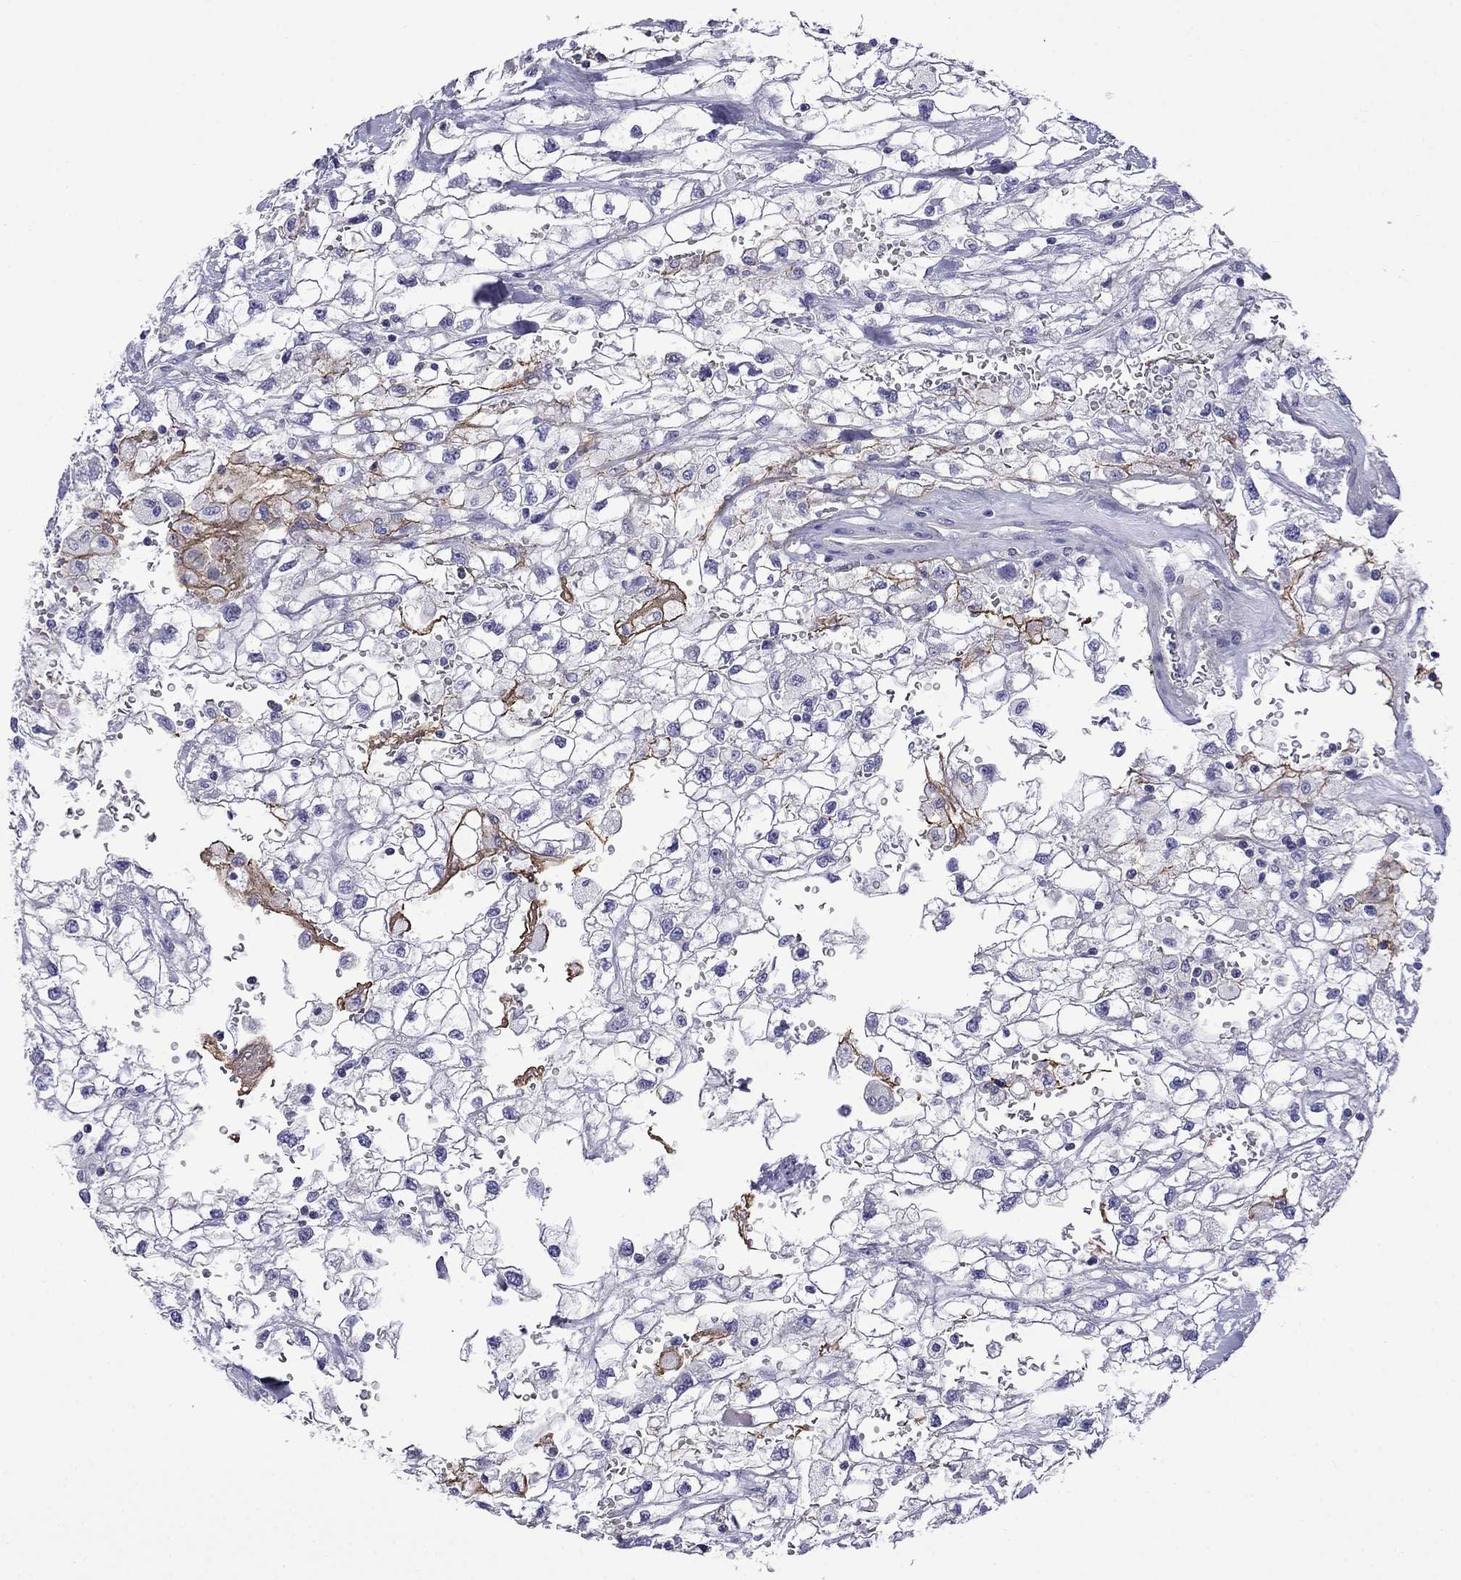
{"staining": {"intensity": "moderate", "quantity": "<25%", "location": "cytoplasmic/membranous"}, "tissue": "renal cancer", "cell_type": "Tumor cells", "image_type": "cancer", "snomed": [{"axis": "morphology", "description": "Adenocarcinoma, NOS"}, {"axis": "topography", "description": "Kidney"}], "caption": "A high-resolution photomicrograph shows immunohistochemistry staining of renal cancer (adenocarcinoma), which shows moderate cytoplasmic/membranous expression in approximately <25% of tumor cells. (IHC, brightfield microscopy, high magnification).", "gene": "STAR", "patient": {"sex": "male", "age": 59}}